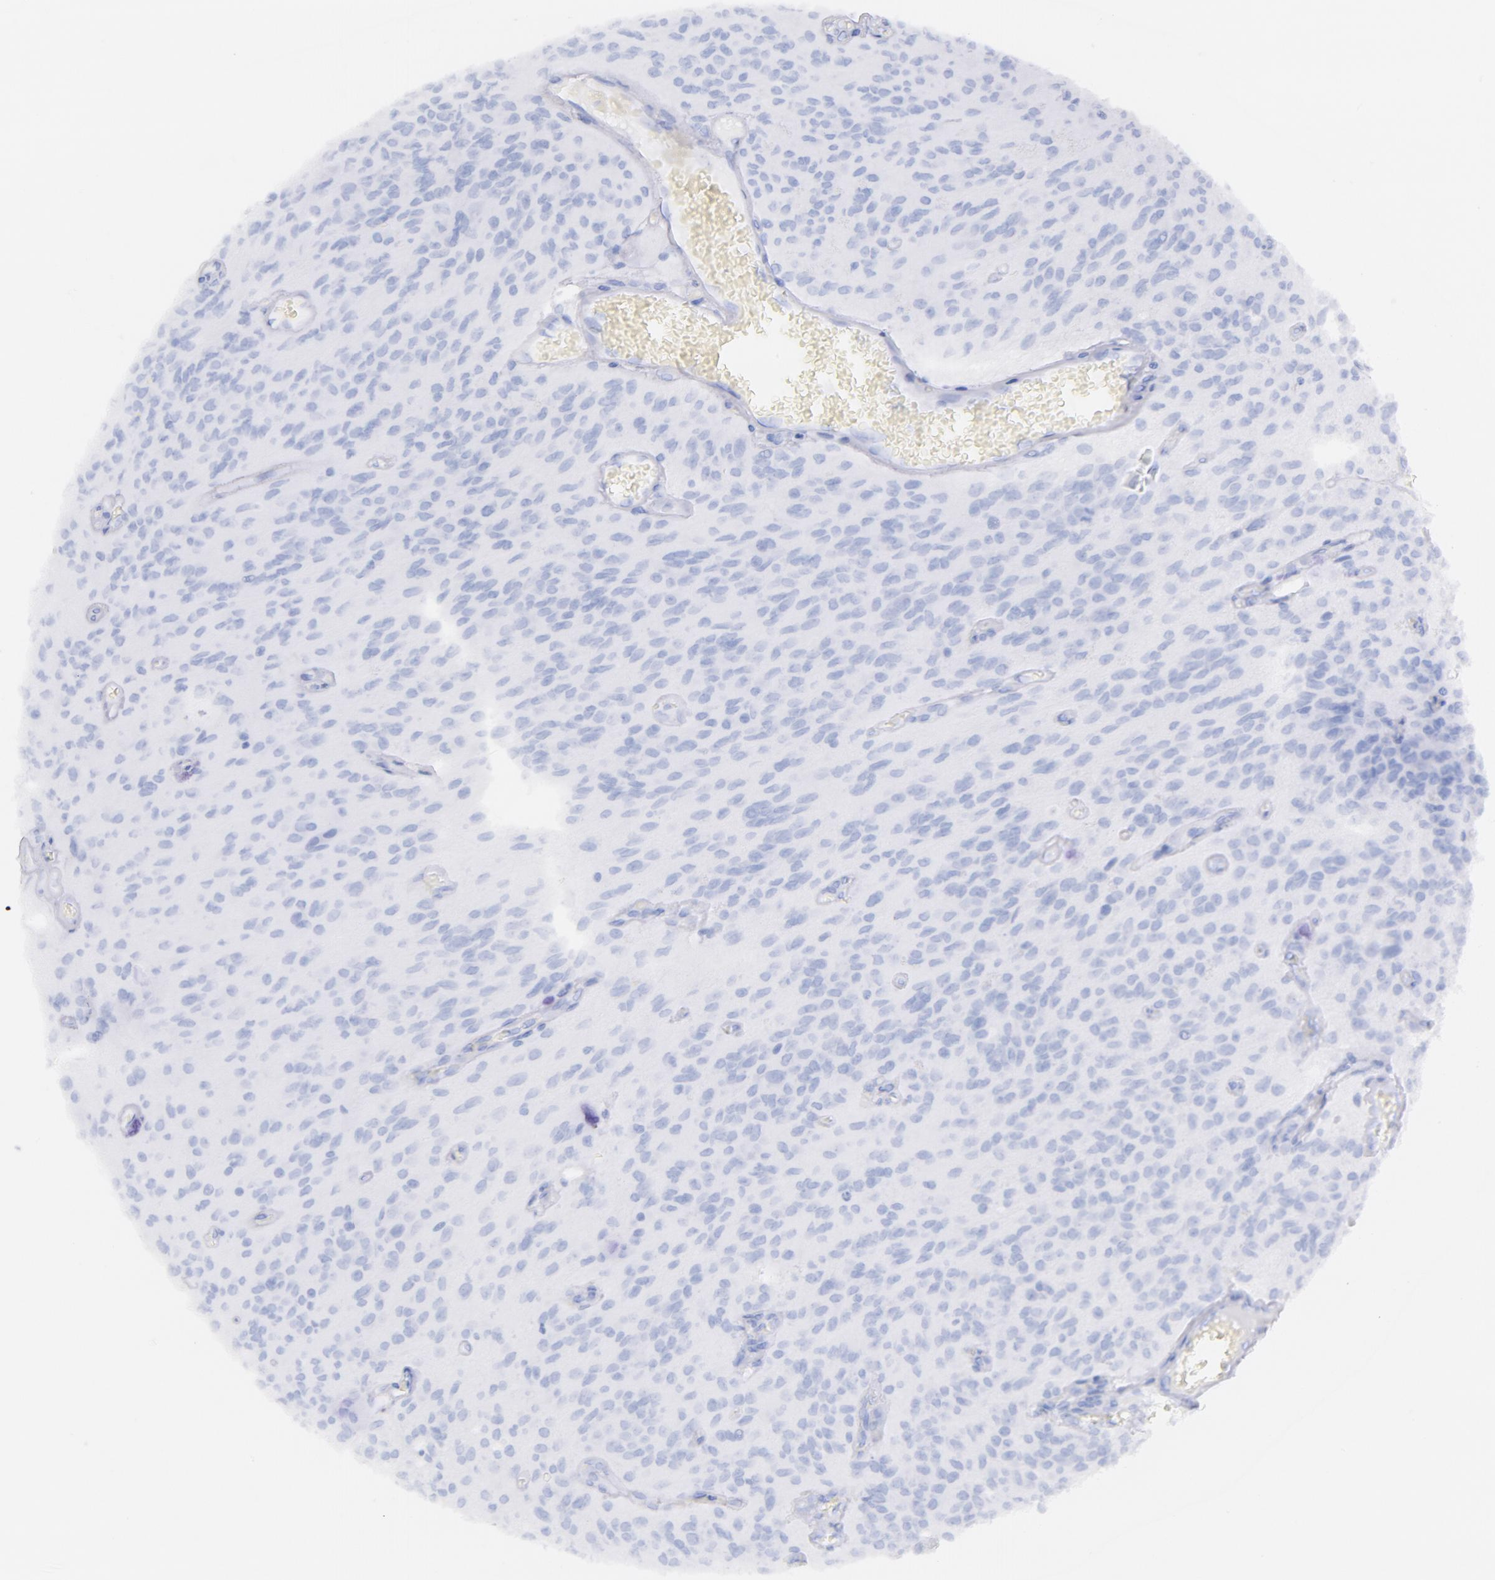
{"staining": {"intensity": "negative", "quantity": "none", "location": "none"}, "tissue": "glioma", "cell_type": "Tumor cells", "image_type": "cancer", "snomed": [{"axis": "morphology", "description": "Glioma, malignant, Low grade"}, {"axis": "topography", "description": "Brain"}], "caption": "High power microscopy image of an immunohistochemistry (IHC) histopathology image of malignant glioma (low-grade), revealing no significant positivity in tumor cells.", "gene": "CD44", "patient": {"sex": "female", "age": 15}}